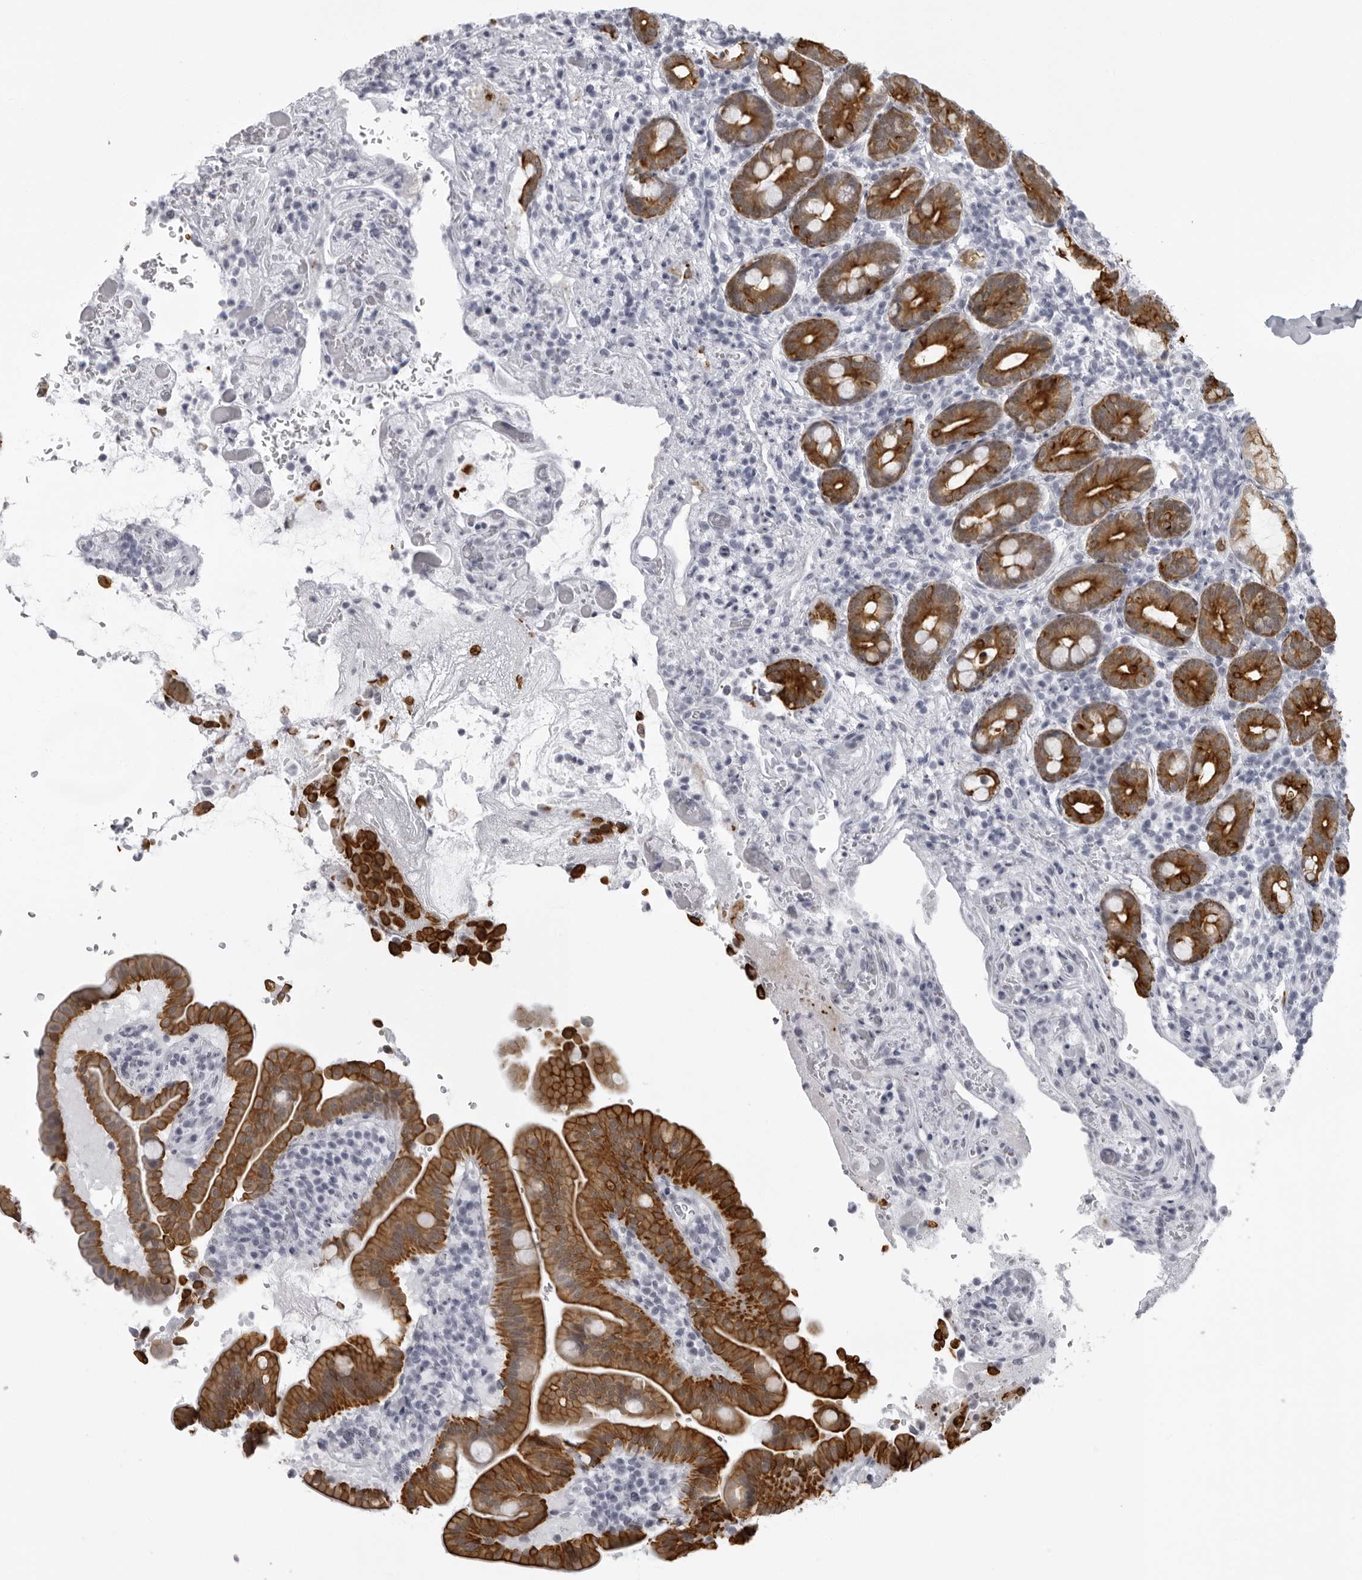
{"staining": {"intensity": "strong", "quantity": ">75%", "location": "cytoplasmic/membranous"}, "tissue": "duodenum", "cell_type": "Glandular cells", "image_type": "normal", "snomed": [{"axis": "morphology", "description": "Normal tissue, NOS"}, {"axis": "topography", "description": "Duodenum"}], "caption": "Glandular cells reveal high levels of strong cytoplasmic/membranous positivity in approximately >75% of cells in unremarkable human duodenum.", "gene": "UROD", "patient": {"sex": "male", "age": 54}}